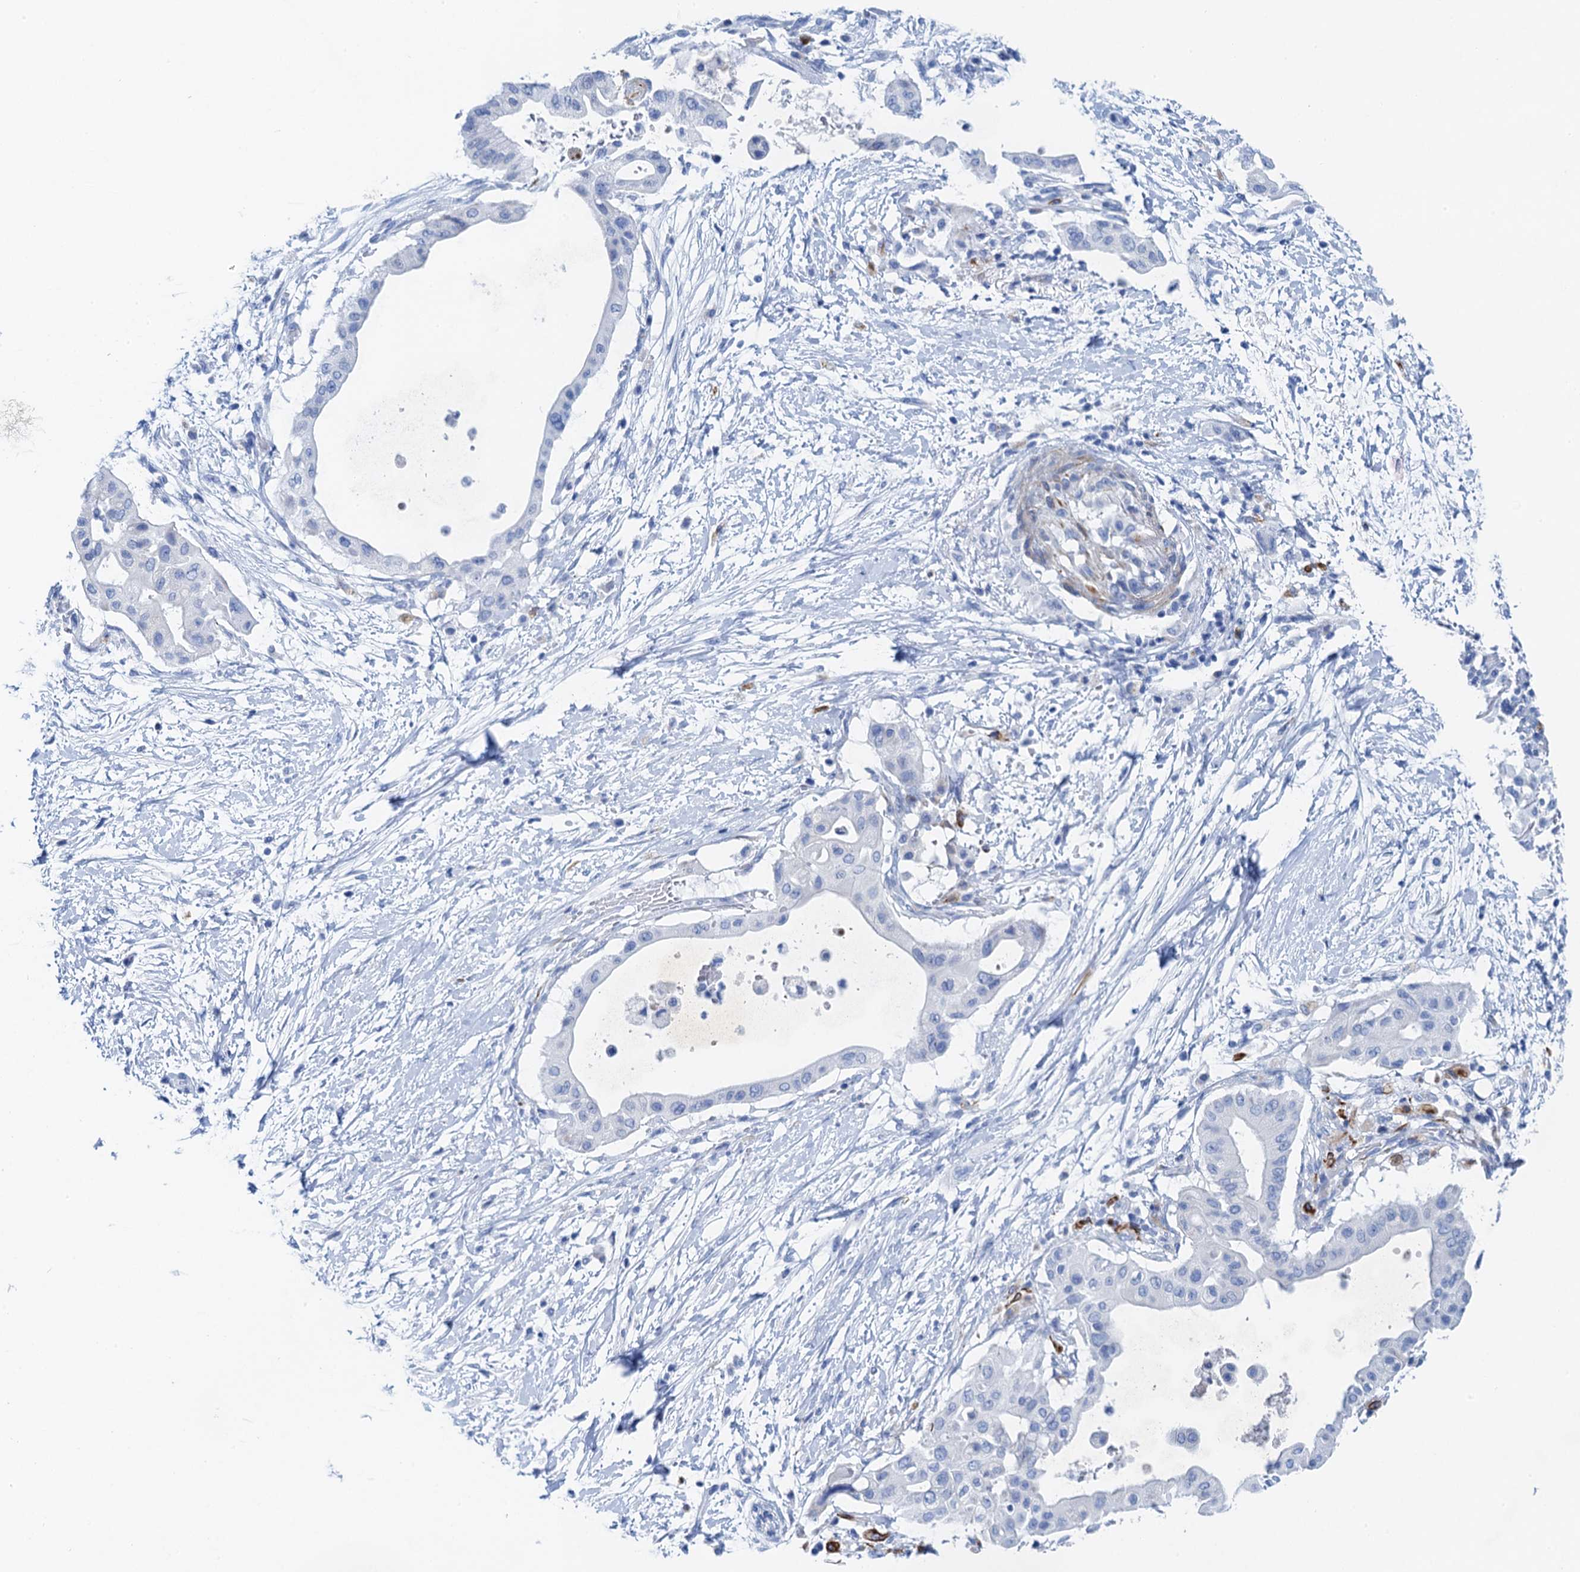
{"staining": {"intensity": "negative", "quantity": "none", "location": "none"}, "tissue": "pancreatic cancer", "cell_type": "Tumor cells", "image_type": "cancer", "snomed": [{"axis": "morphology", "description": "Adenocarcinoma, NOS"}, {"axis": "topography", "description": "Pancreas"}], "caption": "This micrograph is of adenocarcinoma (pancreatic) stained with immunohistochemistry to label a protein in brown with the nuclei are counter-stained blue. There is no staining in tumor cells.", "gene": "NLRP10", "patient": {"sex": "male", "age": 68}}